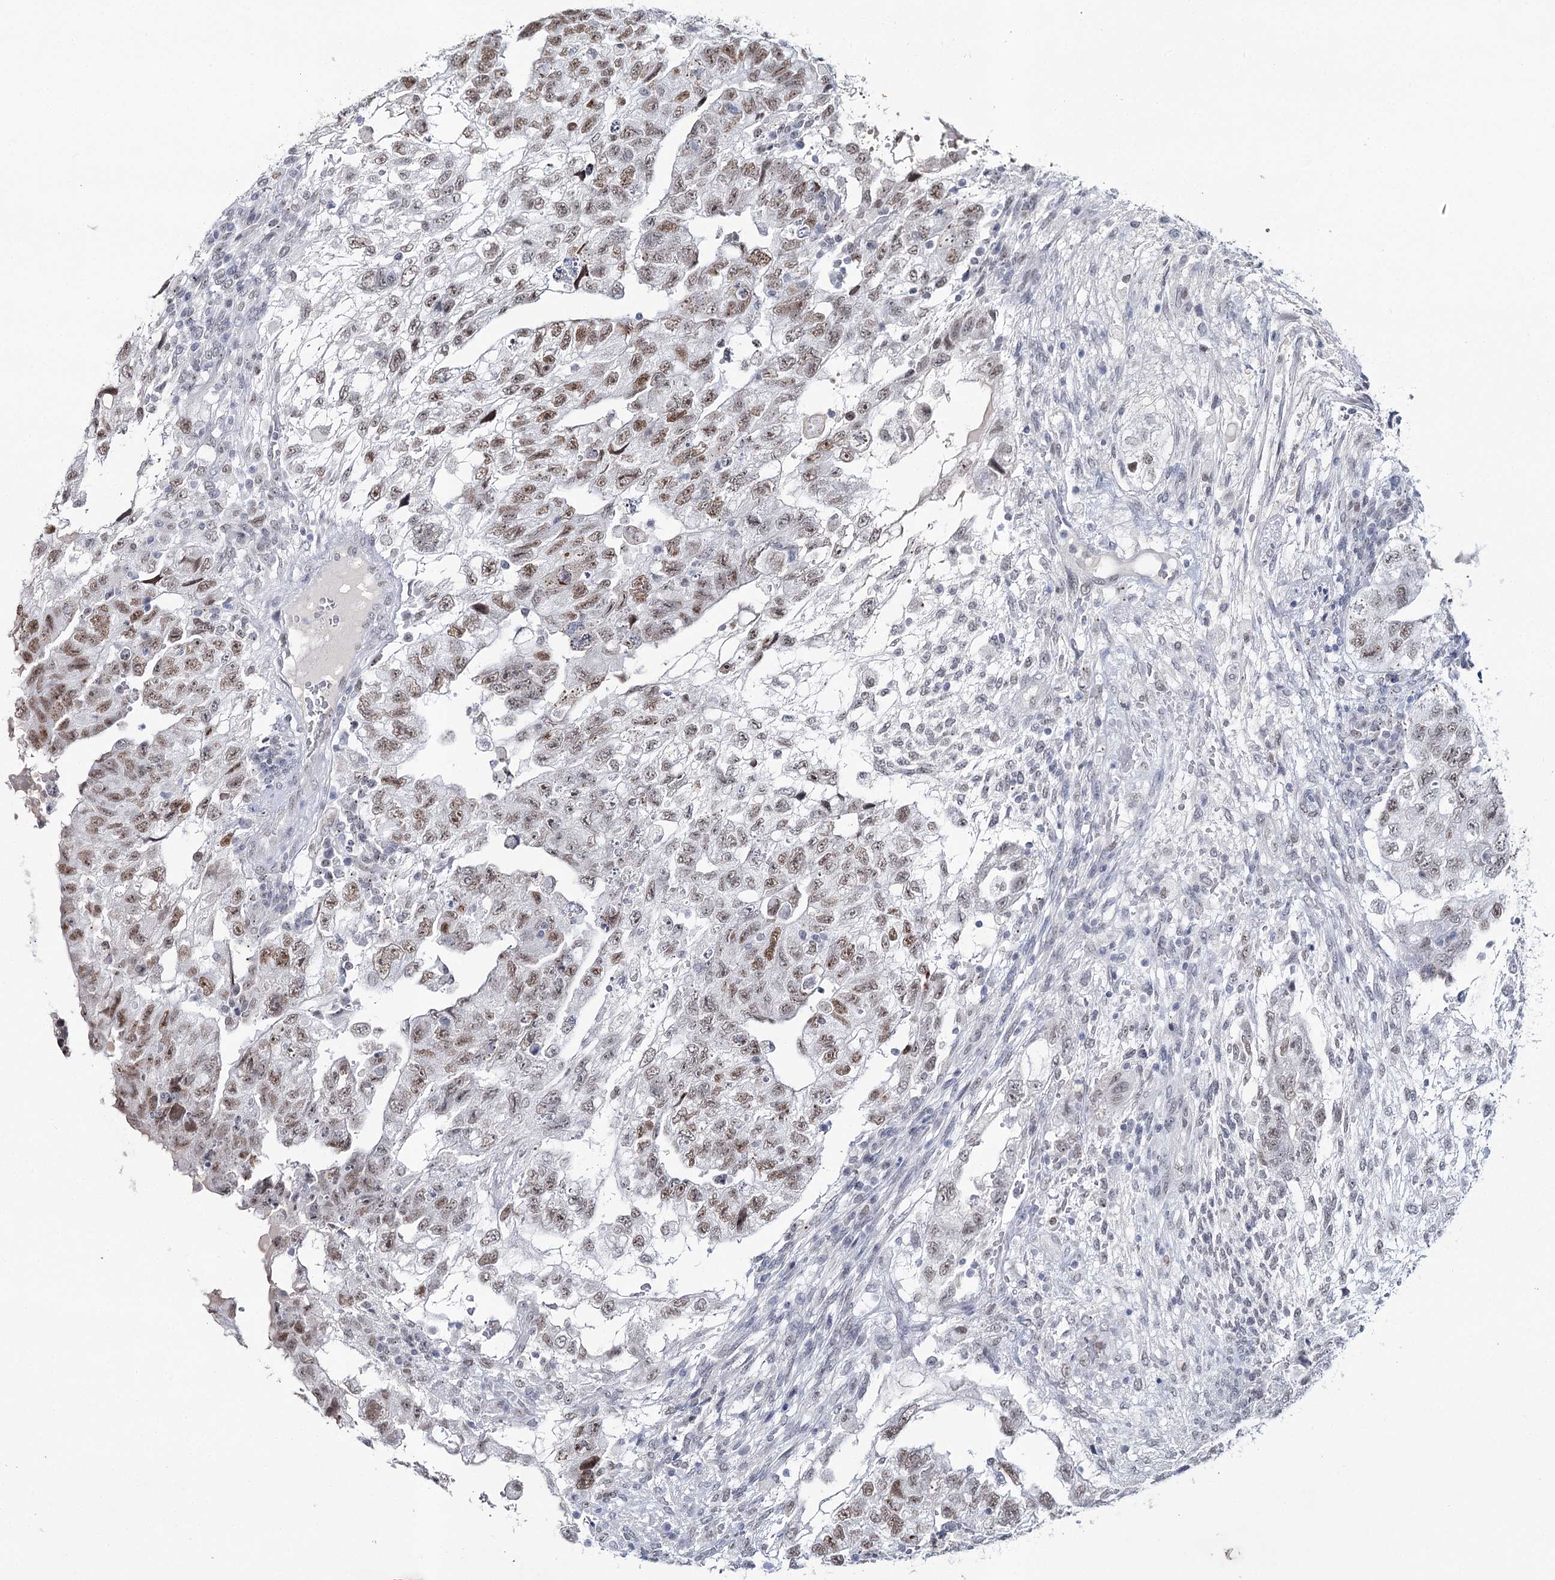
{"staining": {"intensity": "moderate", "quantity": ">75%", "location": "nuclear"}, "tissue": "testis cancer", "cell_type": "Tumor cells", "image_type": "cancer", "snomed": [{"axis": "morphology", "description": "Carcinoma, Embryonal, NOS"}, {"axis": "topography", "description": "Testis"}], "caption": "IHC of human testis embryonal carcinoma reveals medium levels of moderate nuclear positivity in about >75% of tumor cells. Immunohistochemistry (ihc) stains the protein of interest in brown and the nuclei are stained blue.", "gene": "ZC3H8", "patient": {"sex": "male", "age": 36}}